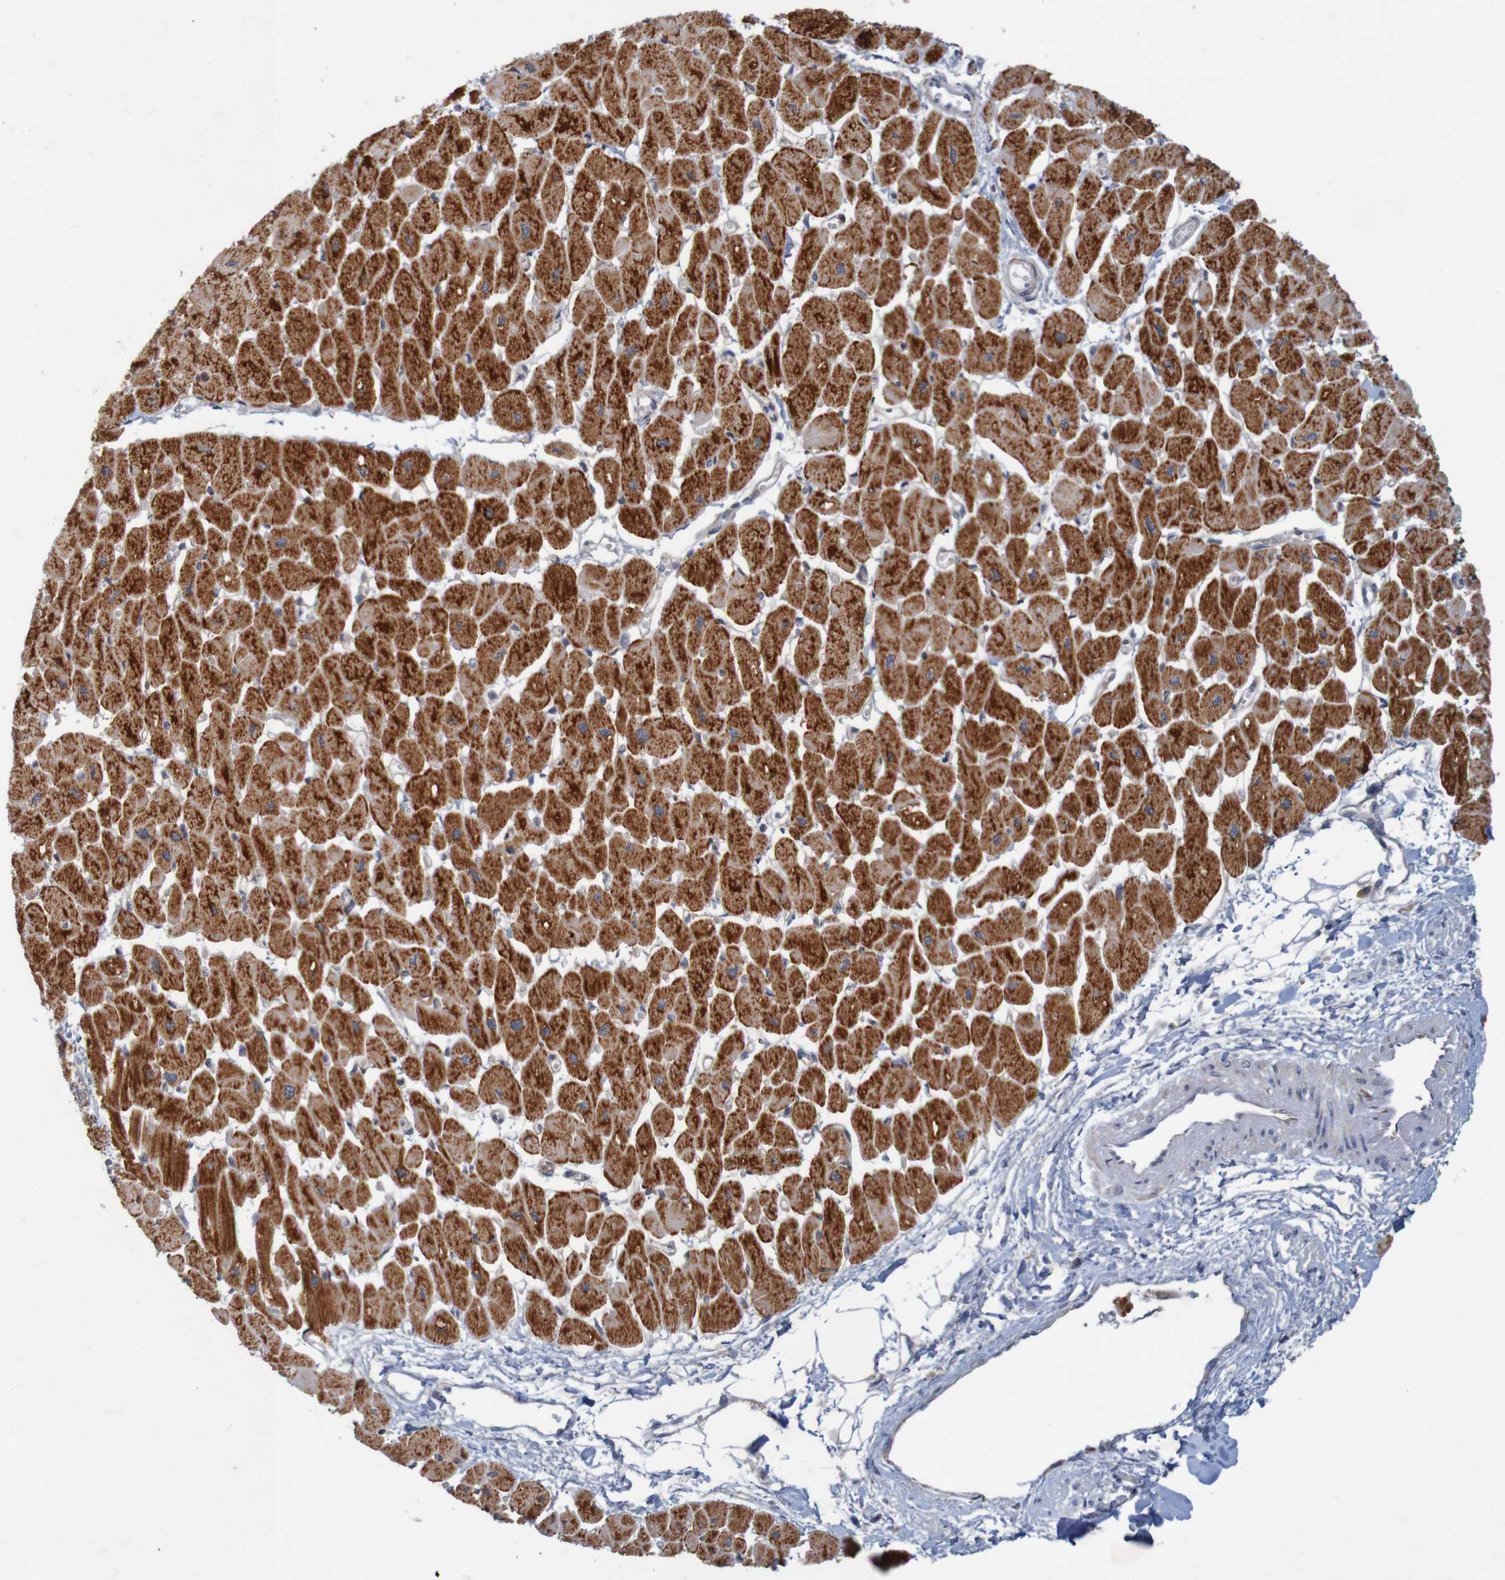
{"staining": {"intensity": "strong", "quantity": ">75%", "location": "cytoplasmic/membranous"}, "tissue": "heart muscle", "cell_type": "Cardiomyocytes", "image_type": "normal", "snomed": [{"axis": "morphology", "description": "Normal tissue, NOS"}, {"axis": "topography", "description": "Heart"}], "caption": "Benign heart muscle was stained to show a protein in brown. There is high levels of strong cytoplasmic/membranous staining in approximately >75% of cardiomyocytes.", "gene": "NAV2", "patient": {"sex": "female", "age": 54}}